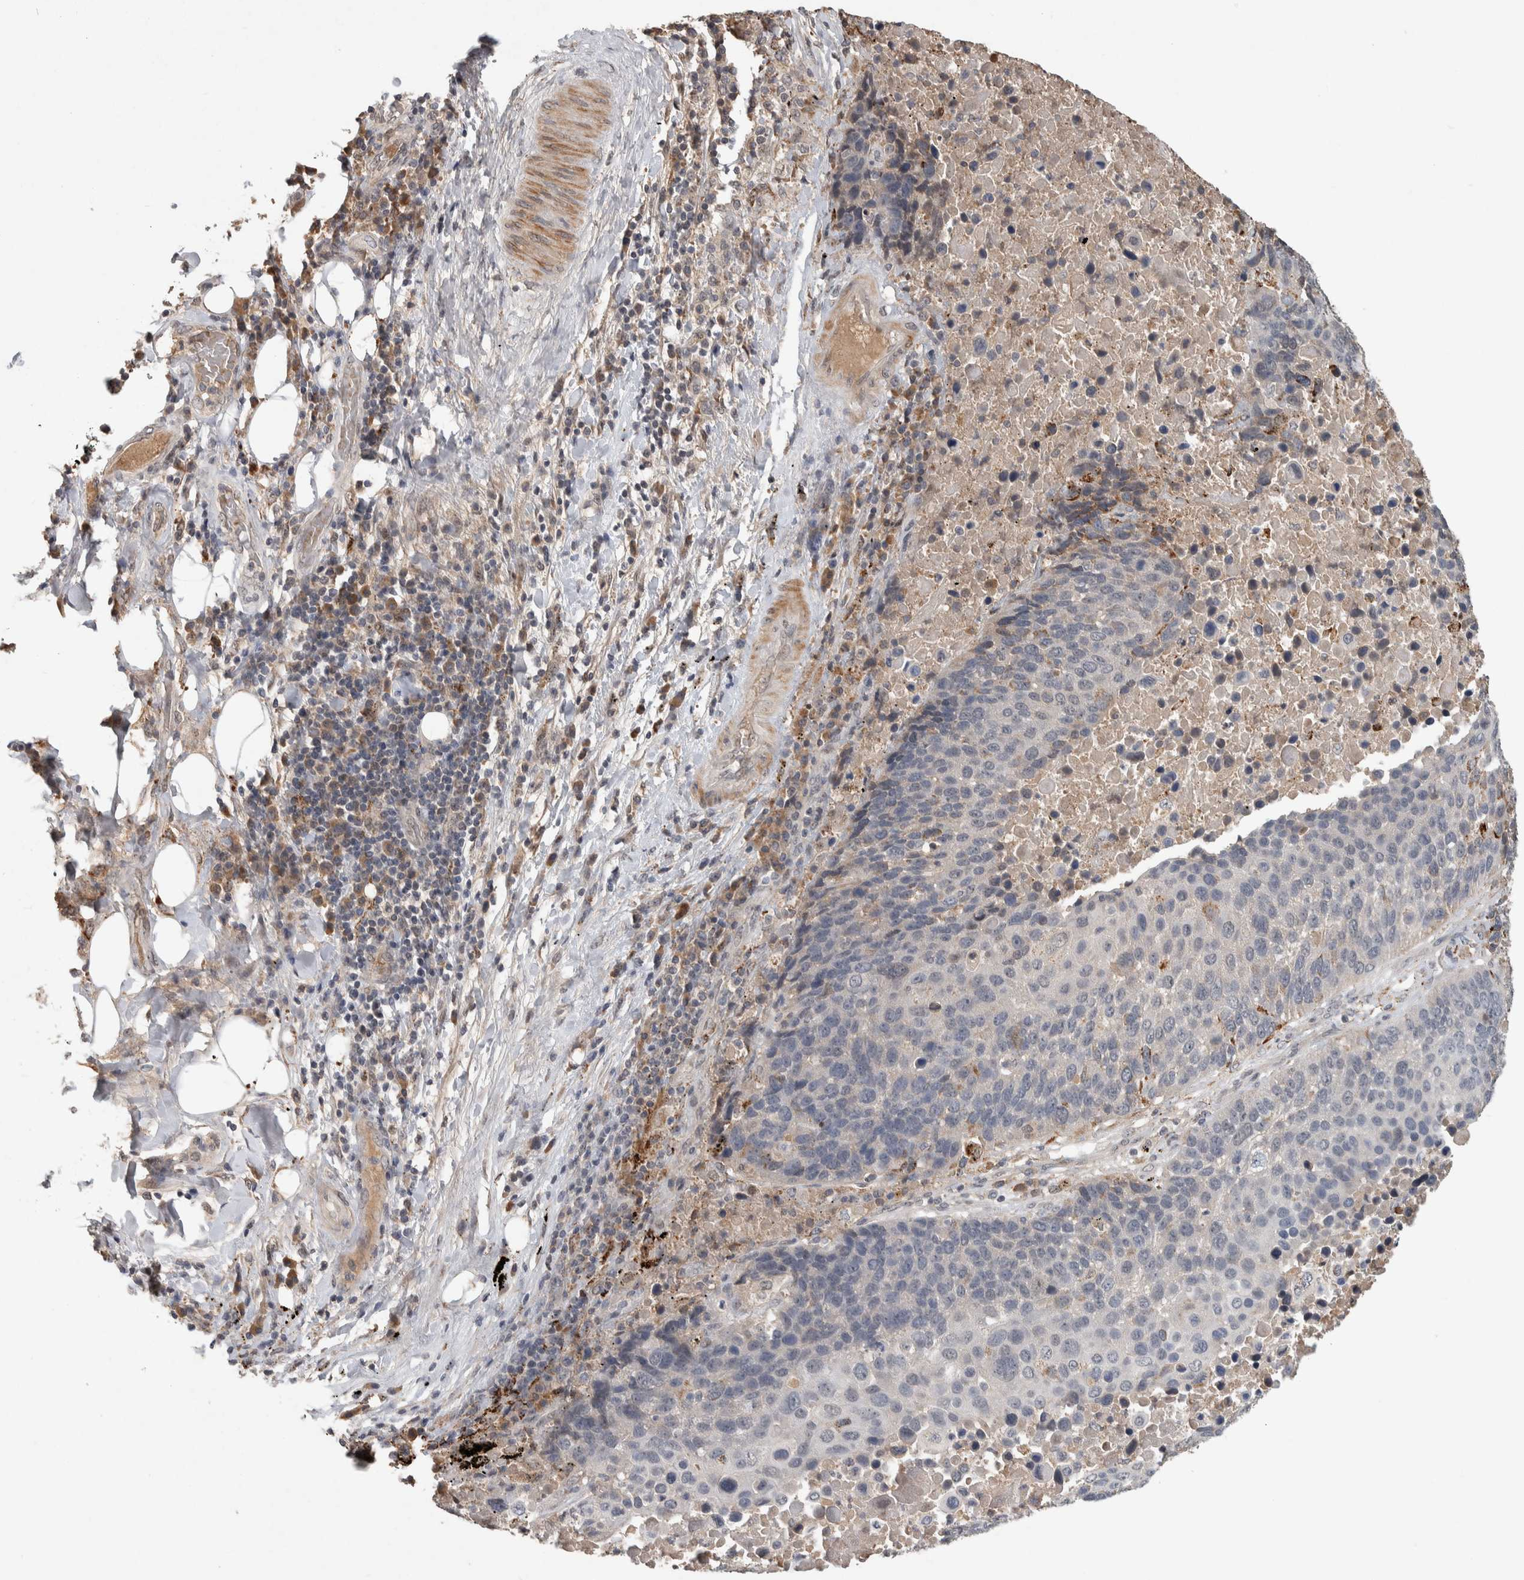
{"staining": {"intensity": "weak", "quantity": "<25%", "location": "nuclear"}, "tissue": "lung cancer", "cell_type": "Tumor cells", "image_type": "cancer", "snomed": [{"axis": "morphology", "description": "Squamous cell carcinoma, NOS"}, {"axis": "topography", "description": "Lung"}], "caption": "Lung cancer (squamous cell carcinoma) was stained to show a protein in brown. There is no significant expression in tumor cells. (DAB (3,3'-diaminobenzidine) immunohistochemistry visualized using brightfield microscopy, high magnification).", "gene": "CHRM3", "patient": {"sex": "male", "age": 66}}